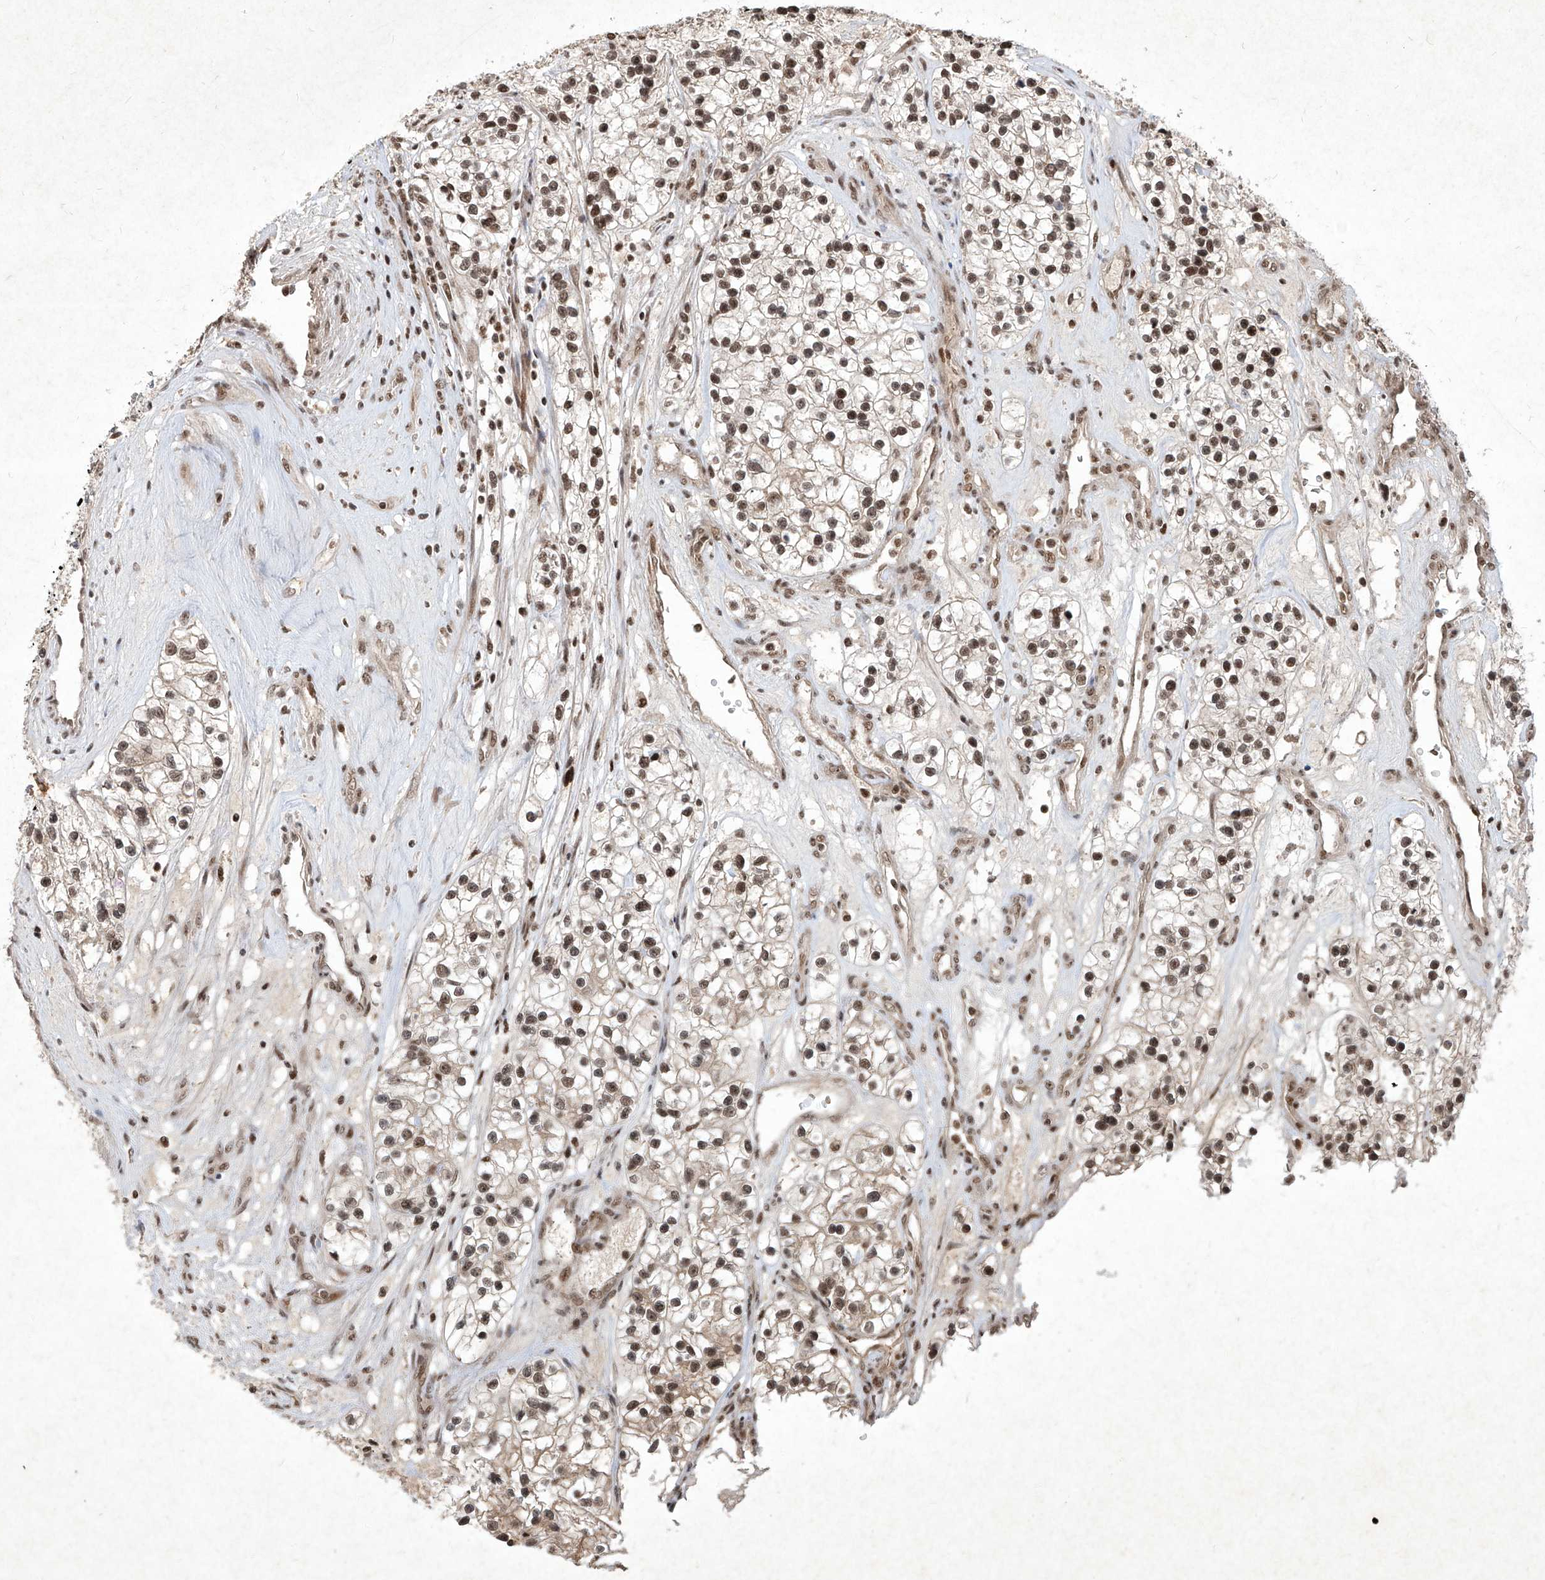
{"staining": {"intensity": "strong", "quantity": ">75%", "location": "nuclear"}, "tissue": "renal cancer", "cell_type": "Tumor cells", "image_type": "cancer", "snomed": [{"axis": "morphology", "description": "Adenocarcinoma, NOS"}, {"axis": "topography", "description": "Kidney"}], "caption": "Protein expression analysis of human renal cancer reveals strong nuclear staining in about >75% of tumor cells. (DAB (3,3'-diaminobenzidine) = brown stain, brightfield microscopy at high magnification).", "gene": "IRF2", "patient": {"sex": "female", "age": 57}}